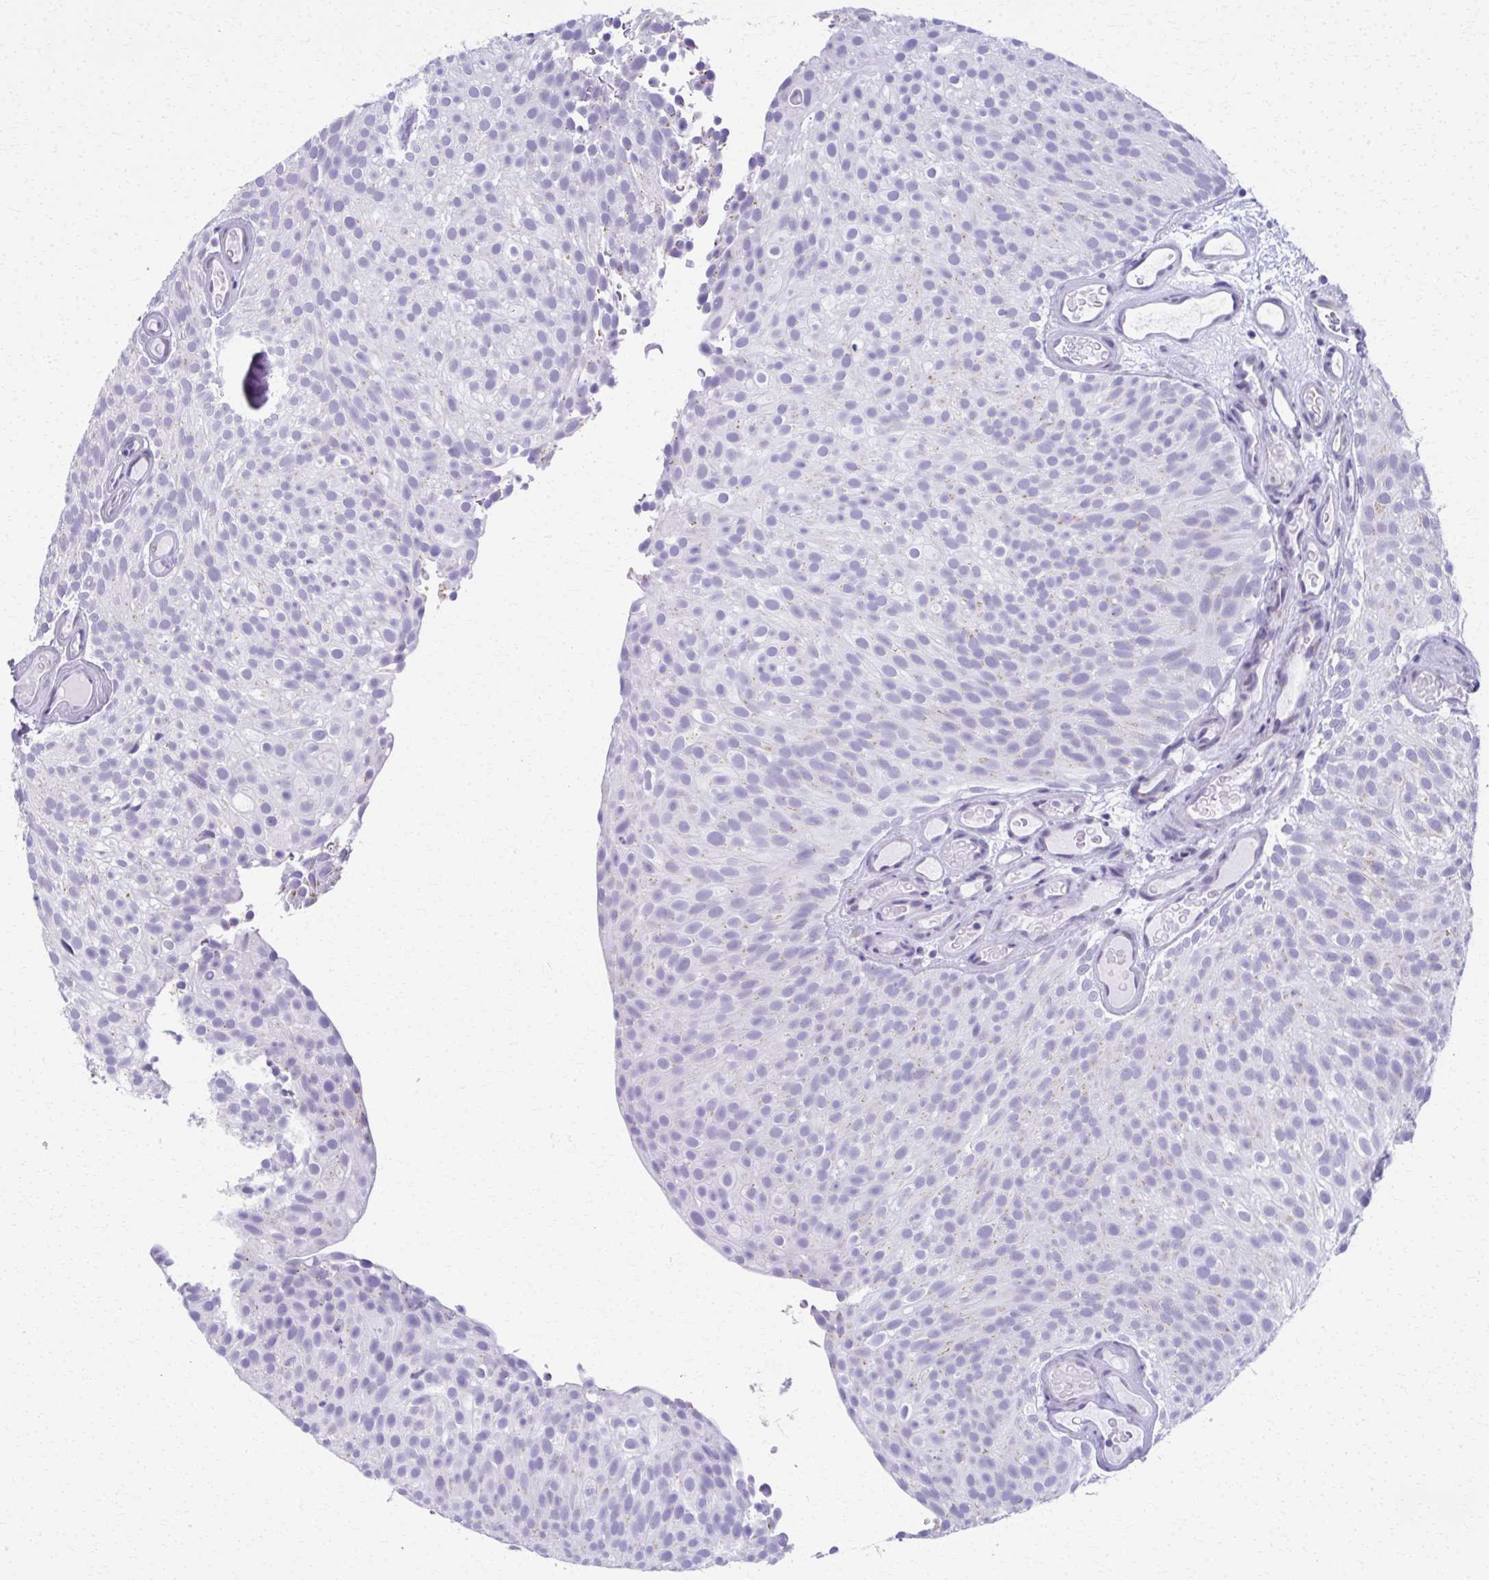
{"staining": {"intensity": "negative", "quantity": "none", "location": "none"}, "tissue": "urothelial cancer", "cell_type": "Tumor cells", "image_type": "cancer", "snomed": [{"axis": "morphology", "description": "Urothelial carcinoma, Low grade"}, {"axis": "topography", "description": "Urinary bladder"}], "caption": "High power microscopy photomicrograph of an IHC micrograph of urothelial cancer, revealing no significant expression in tumor cells.", "gene": "SCLY", "patient": {"sex": "male", "age": 78}}